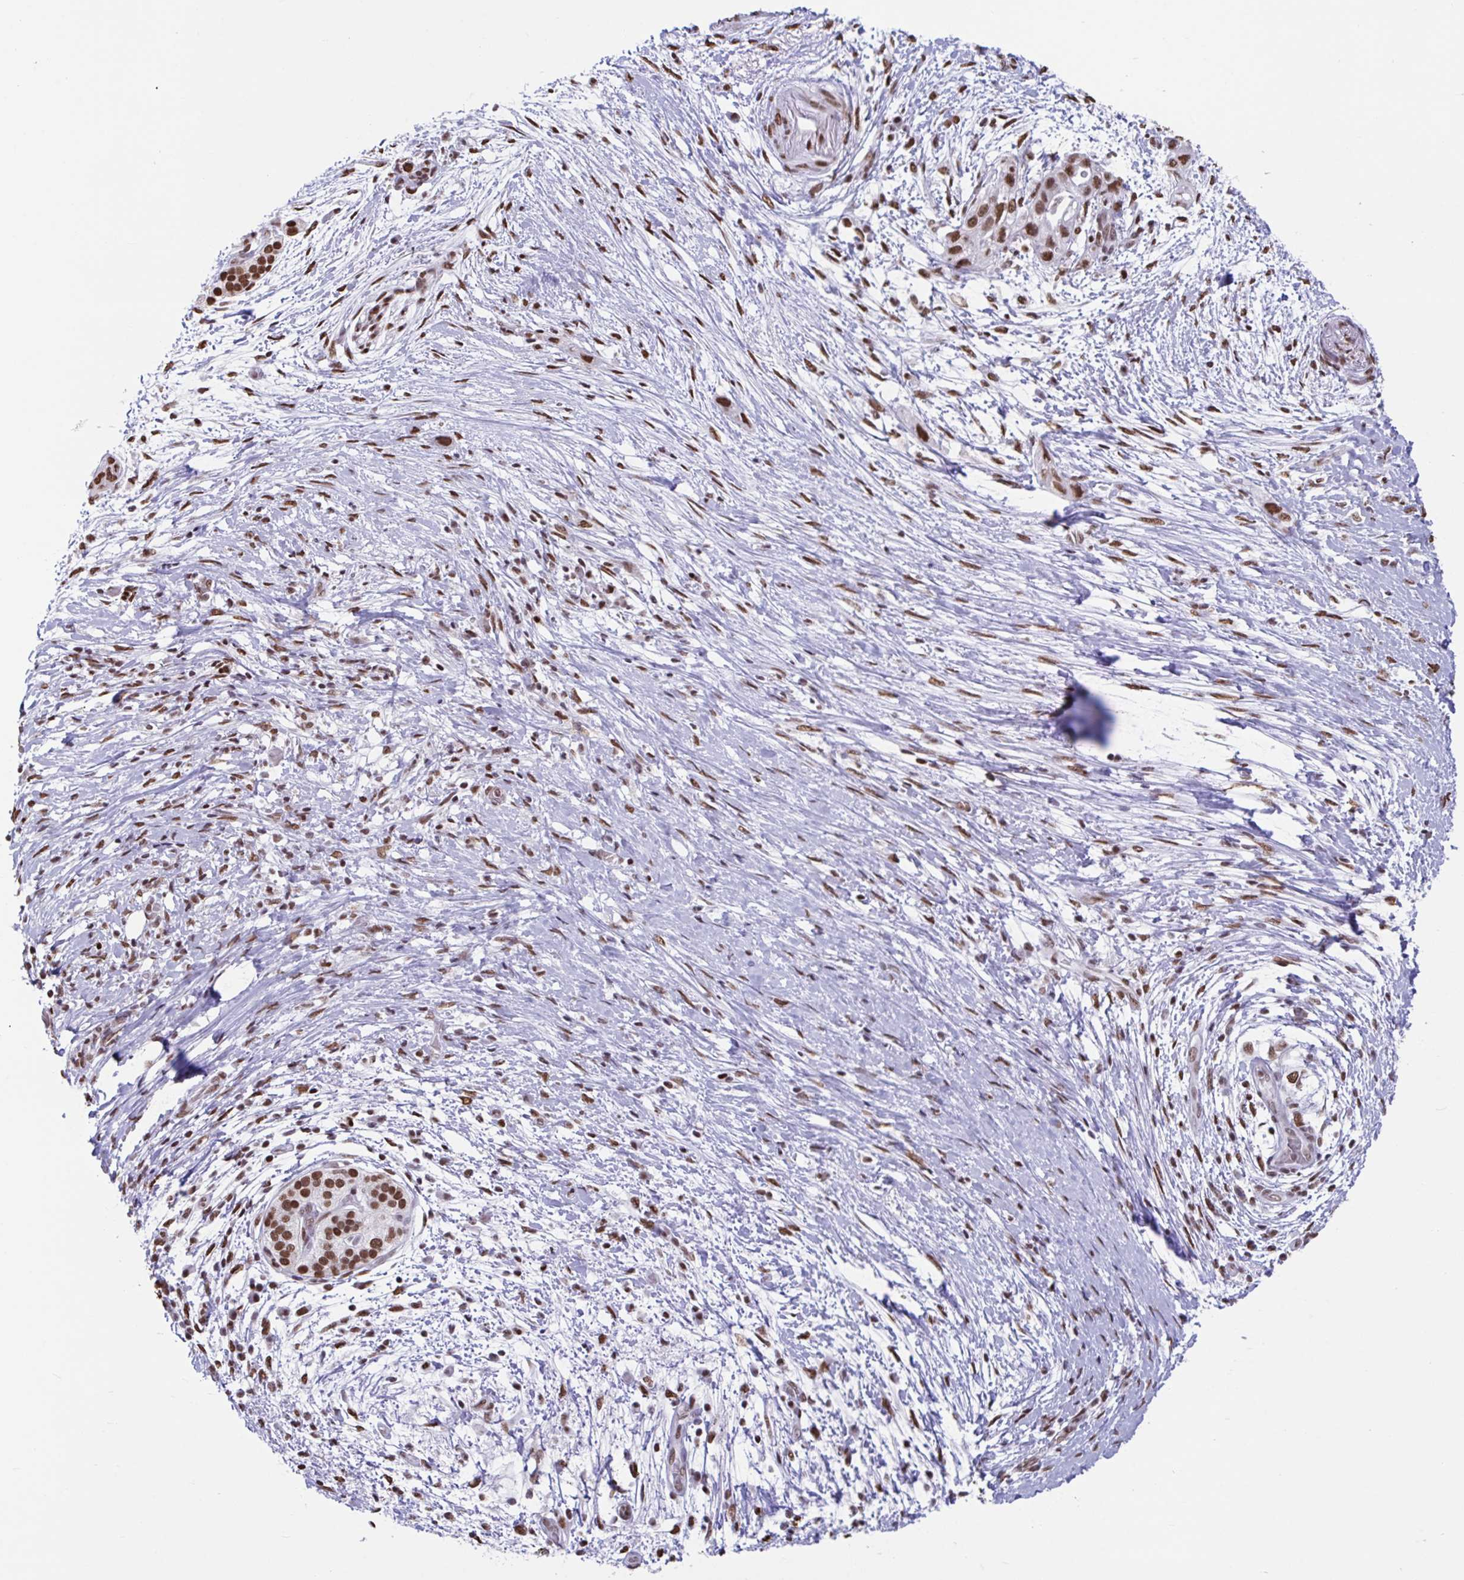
{"staining": {"intensity": "moderate", "quantity": ">75%", "location": "nuclear"}, "tissue": "pancreatic cancer", "cell_type": "Tumor cells", "image_type": "cancer", "snomed": [{"axis": "morphology", "description": "Adenocarcinoma, NOS"}, {"axis": "topography", "description": "Pancreas"}], "caption": "Moderate nuclear staining is present in approximately >75% of tumor cells in pancreatic adenocarcinoma.", "gene": "HNRNPDL", "patient": {"sex": "female", "age": 72}}